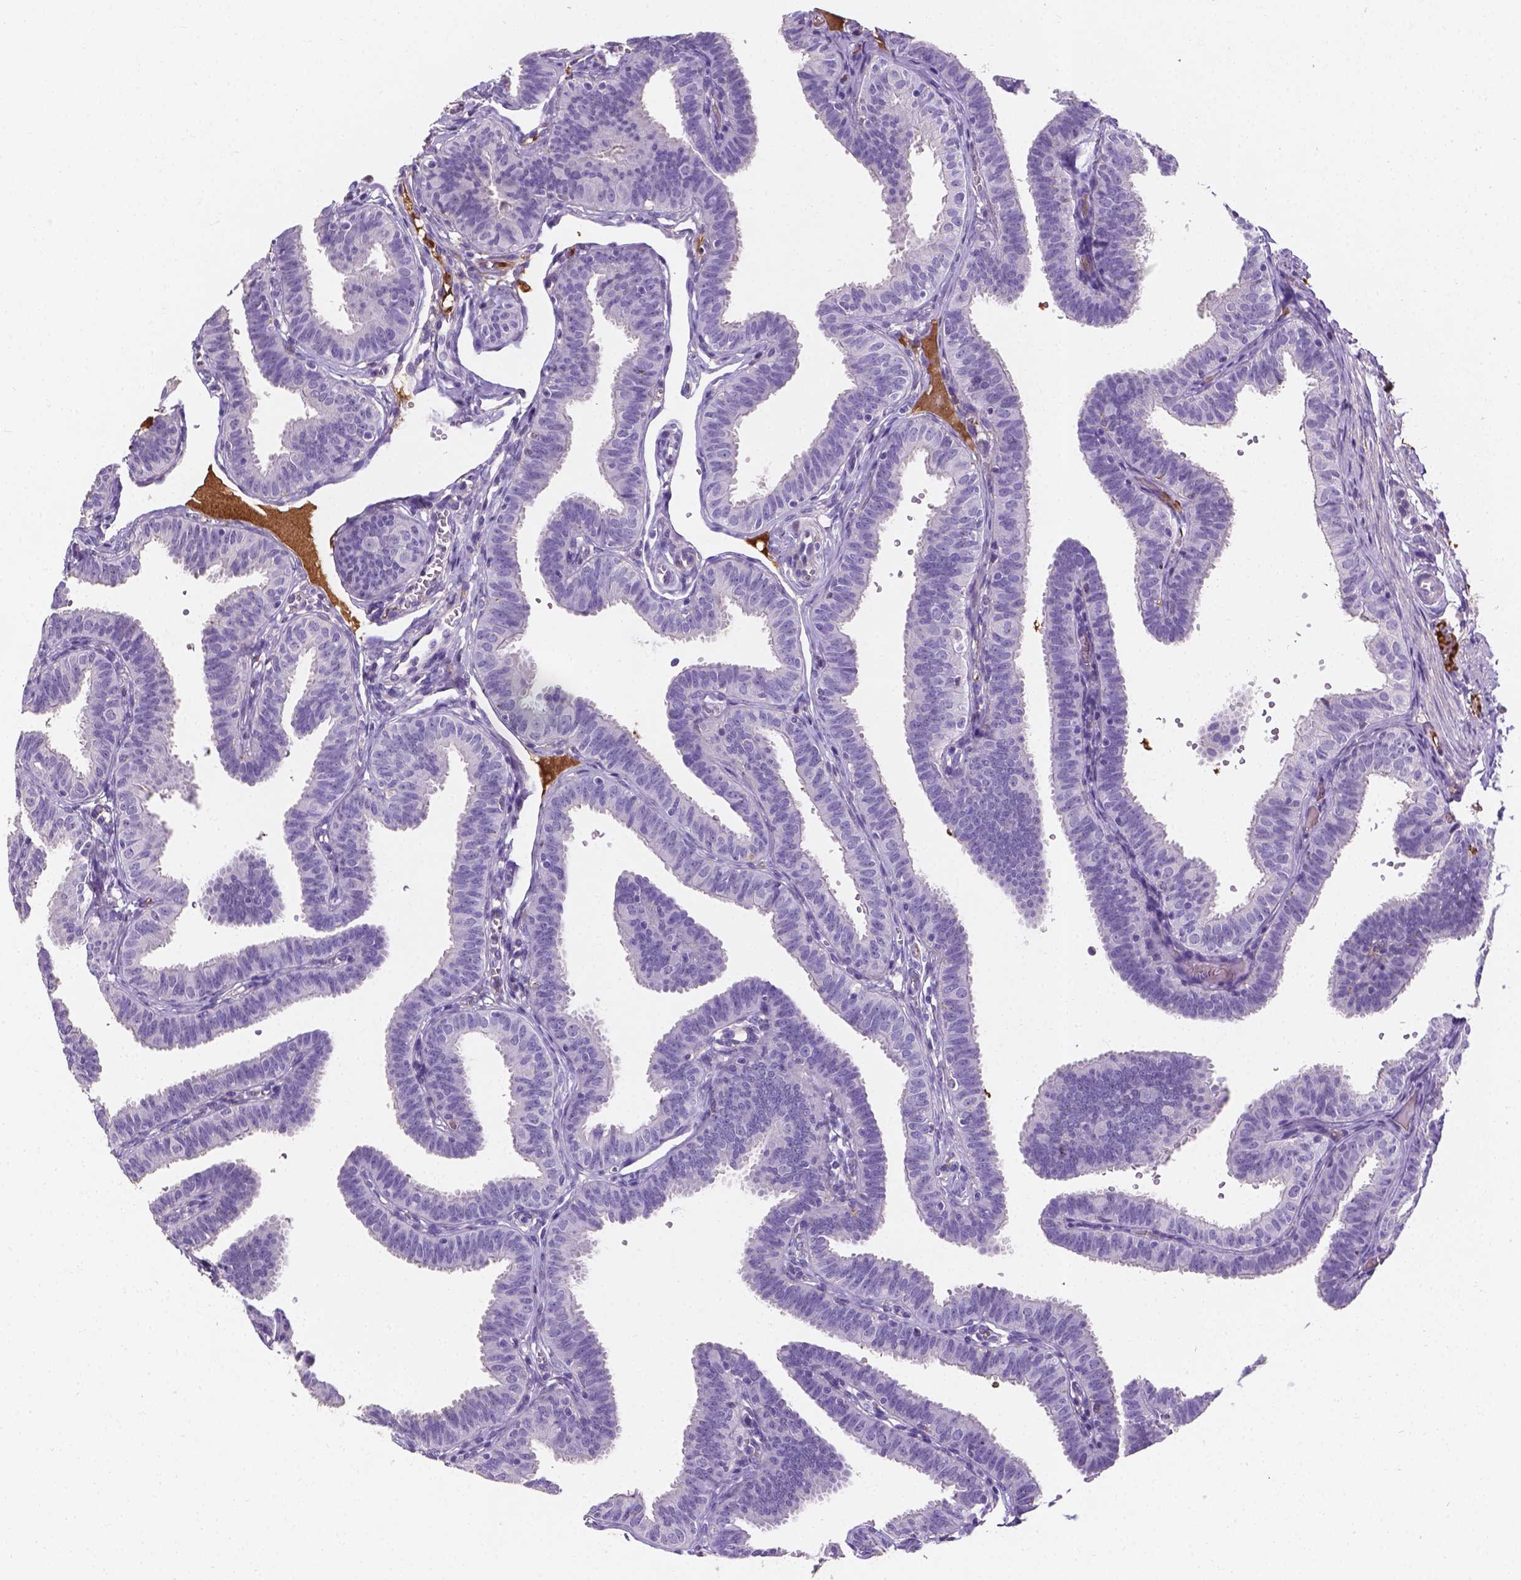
{"staining": {"intensity": "negative", "quantity": "none", "location": "none"}, "tissue": "fallopian tube", "cell_type": "Glandular cells", "image_type": "normal", "snomed": [{"axis": "morphology", "description": "Normal tissue, NOS"}, {"axis": "topography", "description": "Fallopian tube"}], "caption": "Photomicrograph shows no significant protein staining in glandular cells of normal fallopian tube. (Immunohistochemistry, brightfield microscopy, high magnification).", "gene": "APOE", "patient": {"sex": "female", "age": 25}}